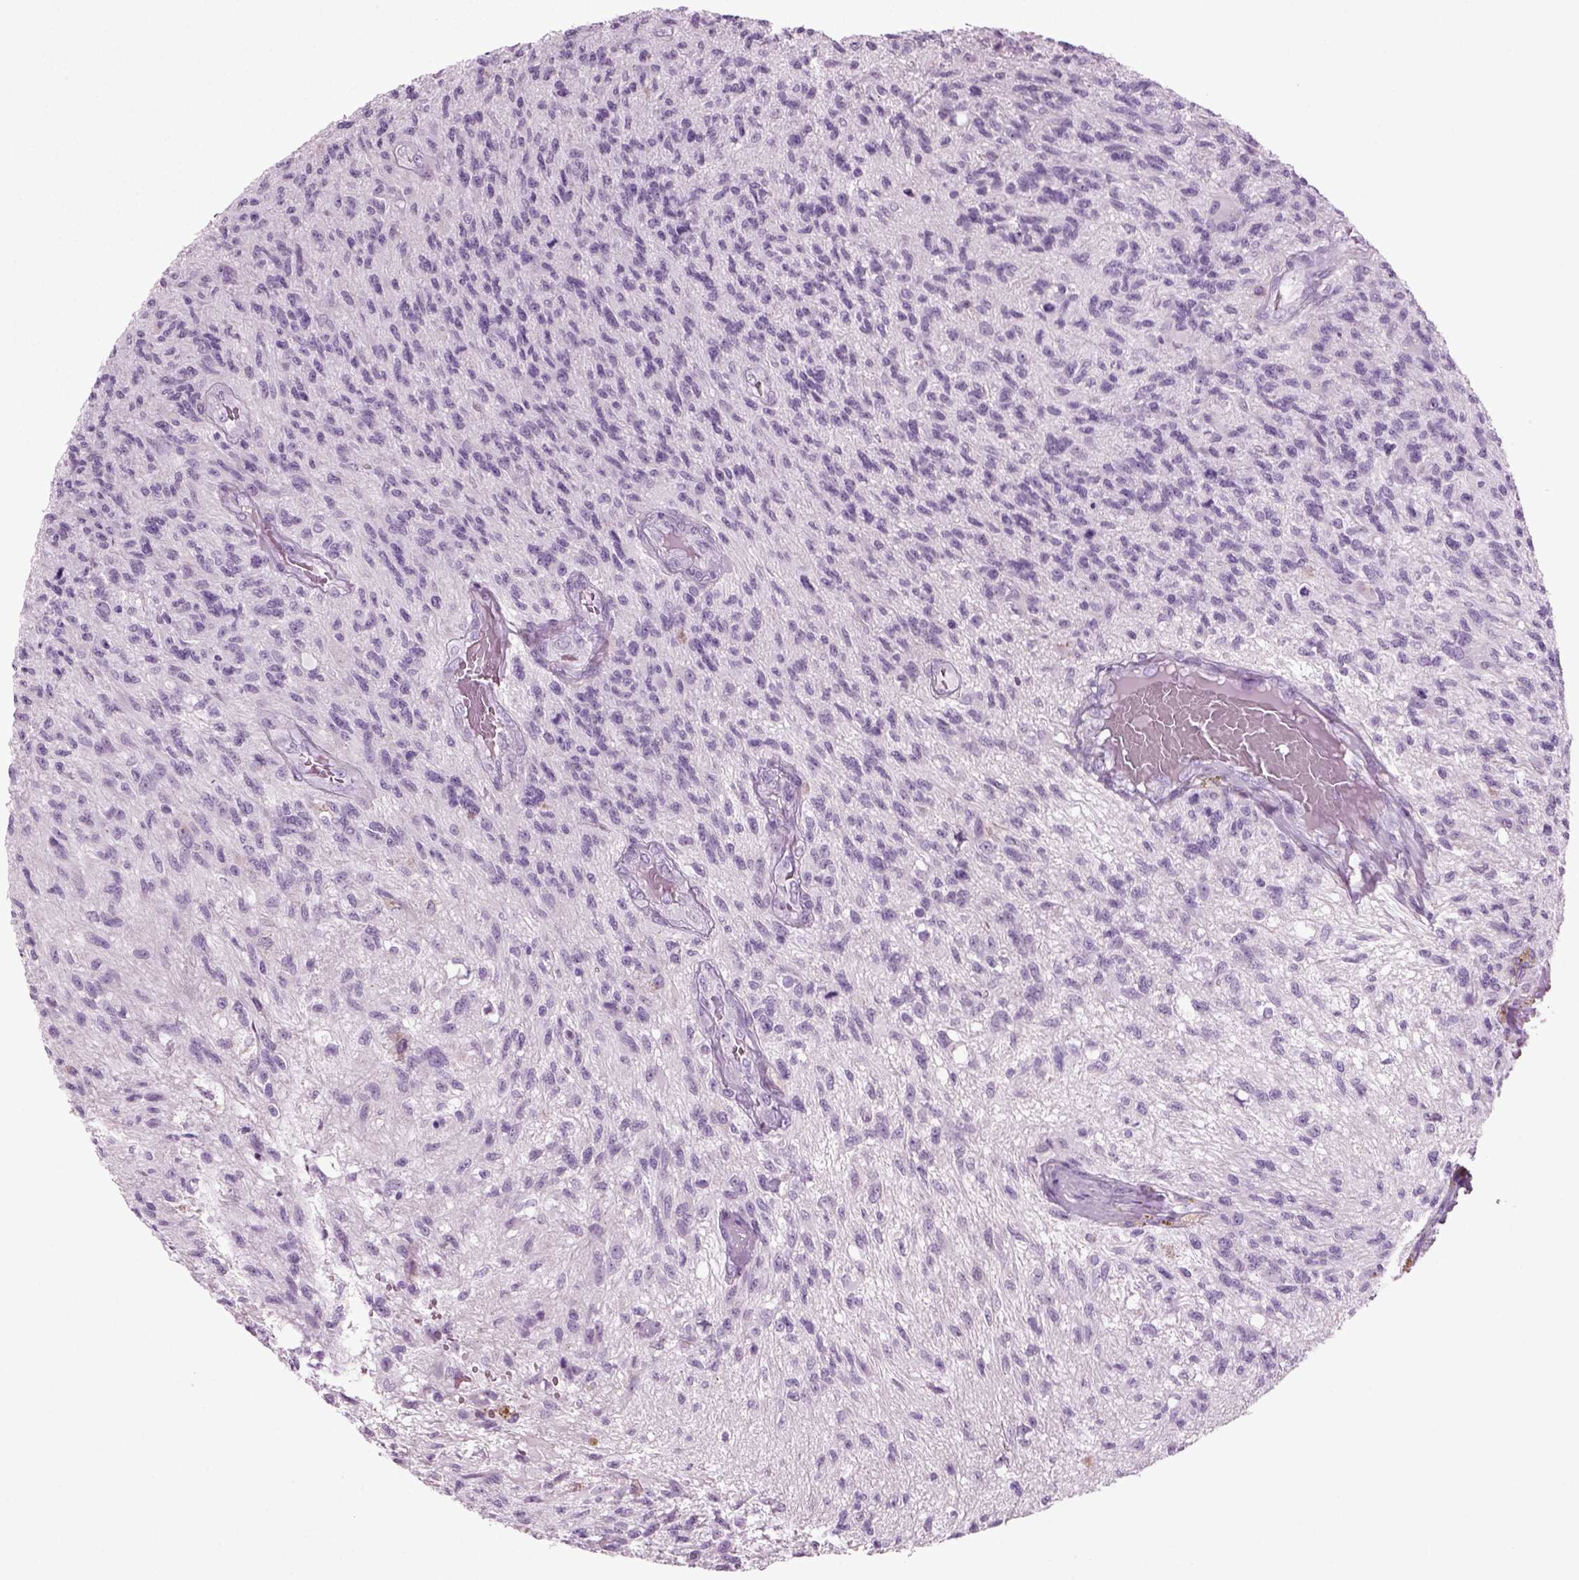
{"staining": {"intensity": "negative", "quantity": "none", "location": "none"}, "tissue": "glioma", "cell_type": "Tumor cells", "image_type": "cancer", "snomed": [{"axis": "morphology", "description": "Glioma, malignant, High grade"}, {"axis": "topography", "description": "Brain"}], "caption": "Immunohistochemistry (IHC) of human glioma exhibits no positivity in tumor cells.", "gene": "PRLH", "patient": {"sex": "male", "age": 56}}